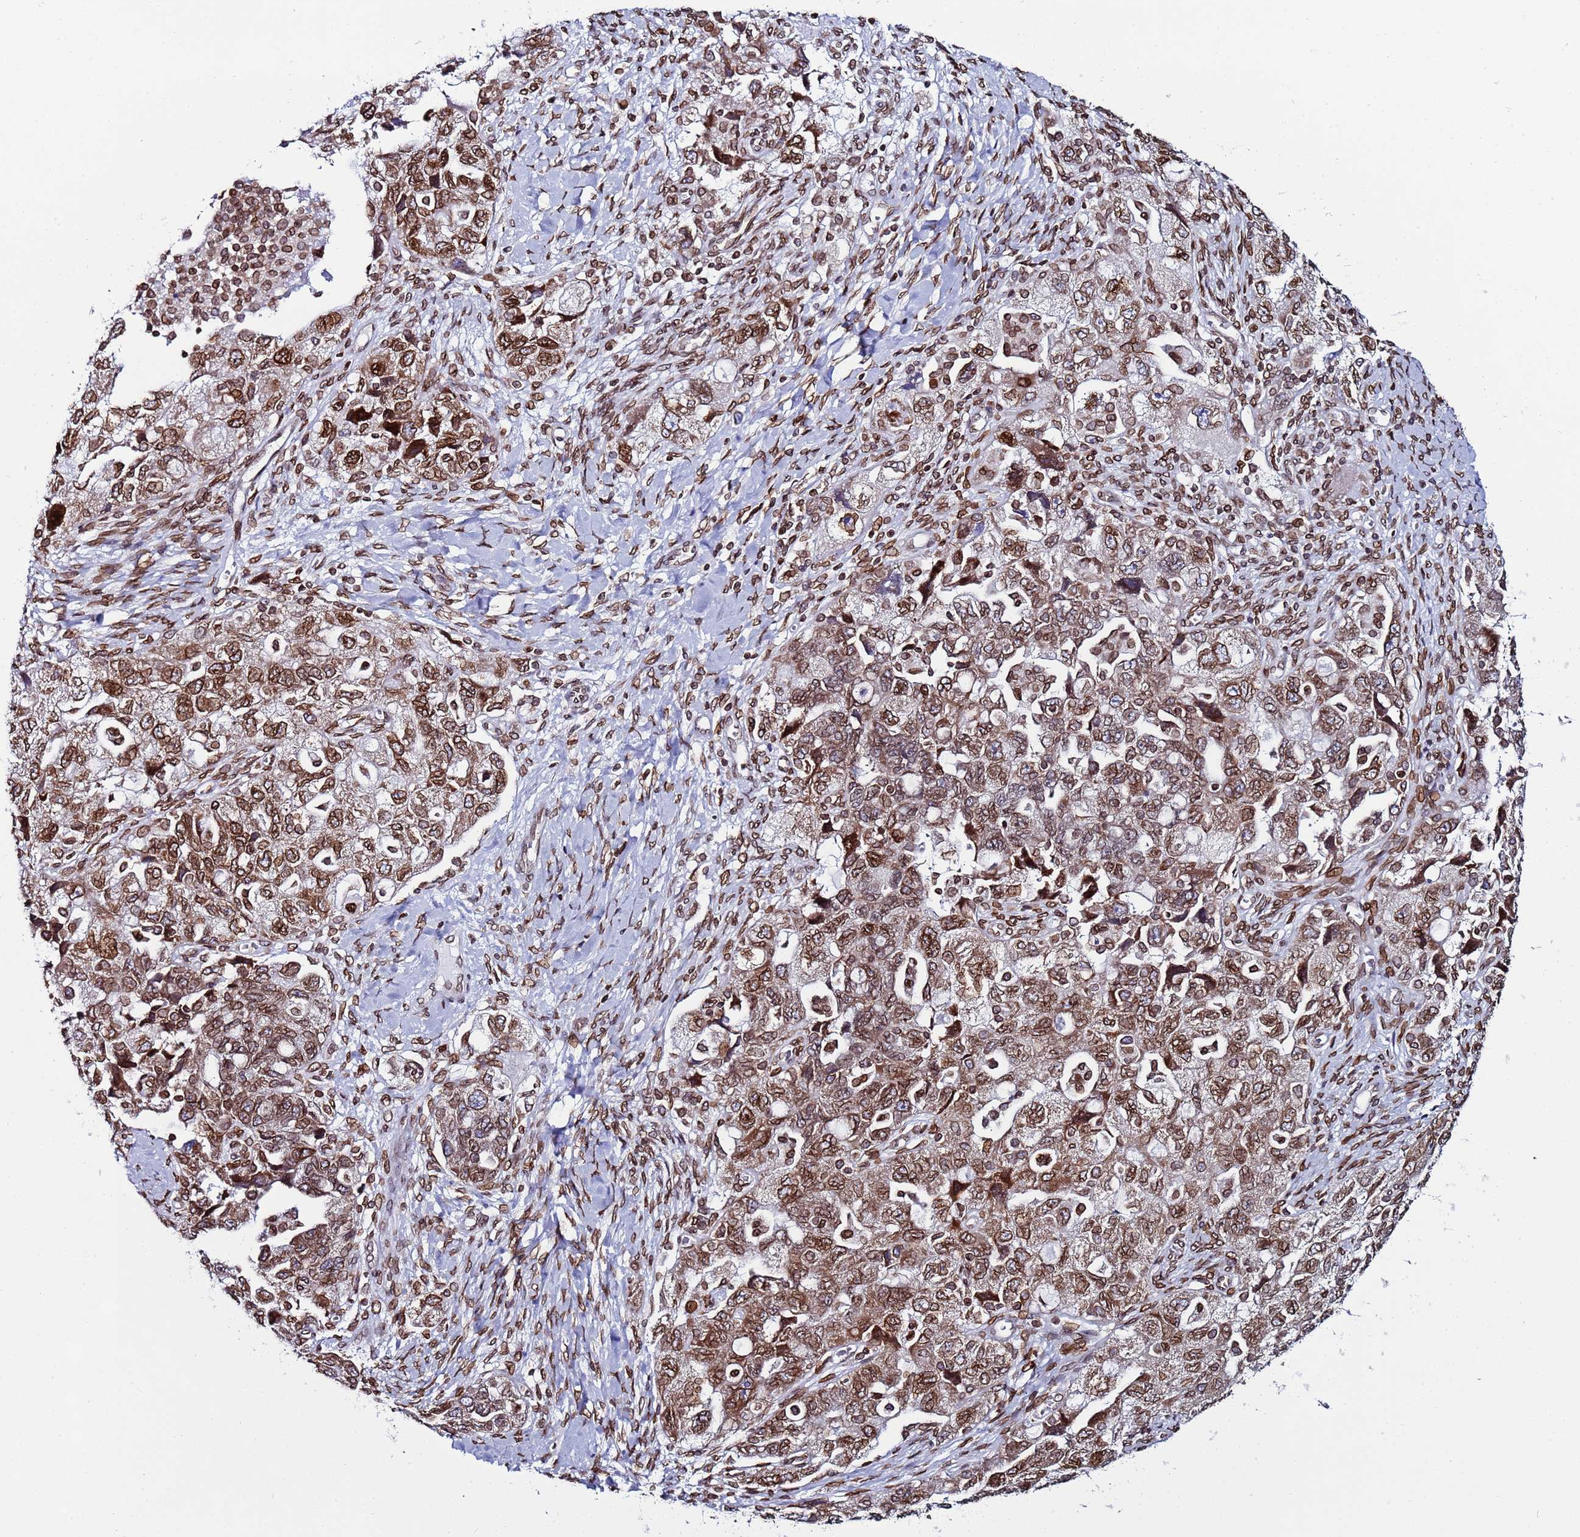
{"staining": {"intensity": "moderate", "quantity": ">75%", "location": "cytoplasmic/membranous,nuclear"}, "tissue": "ovarian cancer", "cell_type": "Tumor cells", "image_type": "cancer", "snomed": [{"axis": "morphology", "description": "Carcinoma, NOS"}, {"axis": "morphology", "description": "Cystadenocarcinoma, serous, NOS"}, {"axis": "topography", "description": "Ovary"}], "caption": "An image of serous cystadenocarcinoma (ovarian) stained for a protein demonstrates moderate cytoplasmic/membranous and nuclear brown staining in tumor cells.", "gene": "TOR1AIP1", "patient": {"sex": "female", "age": 69}}